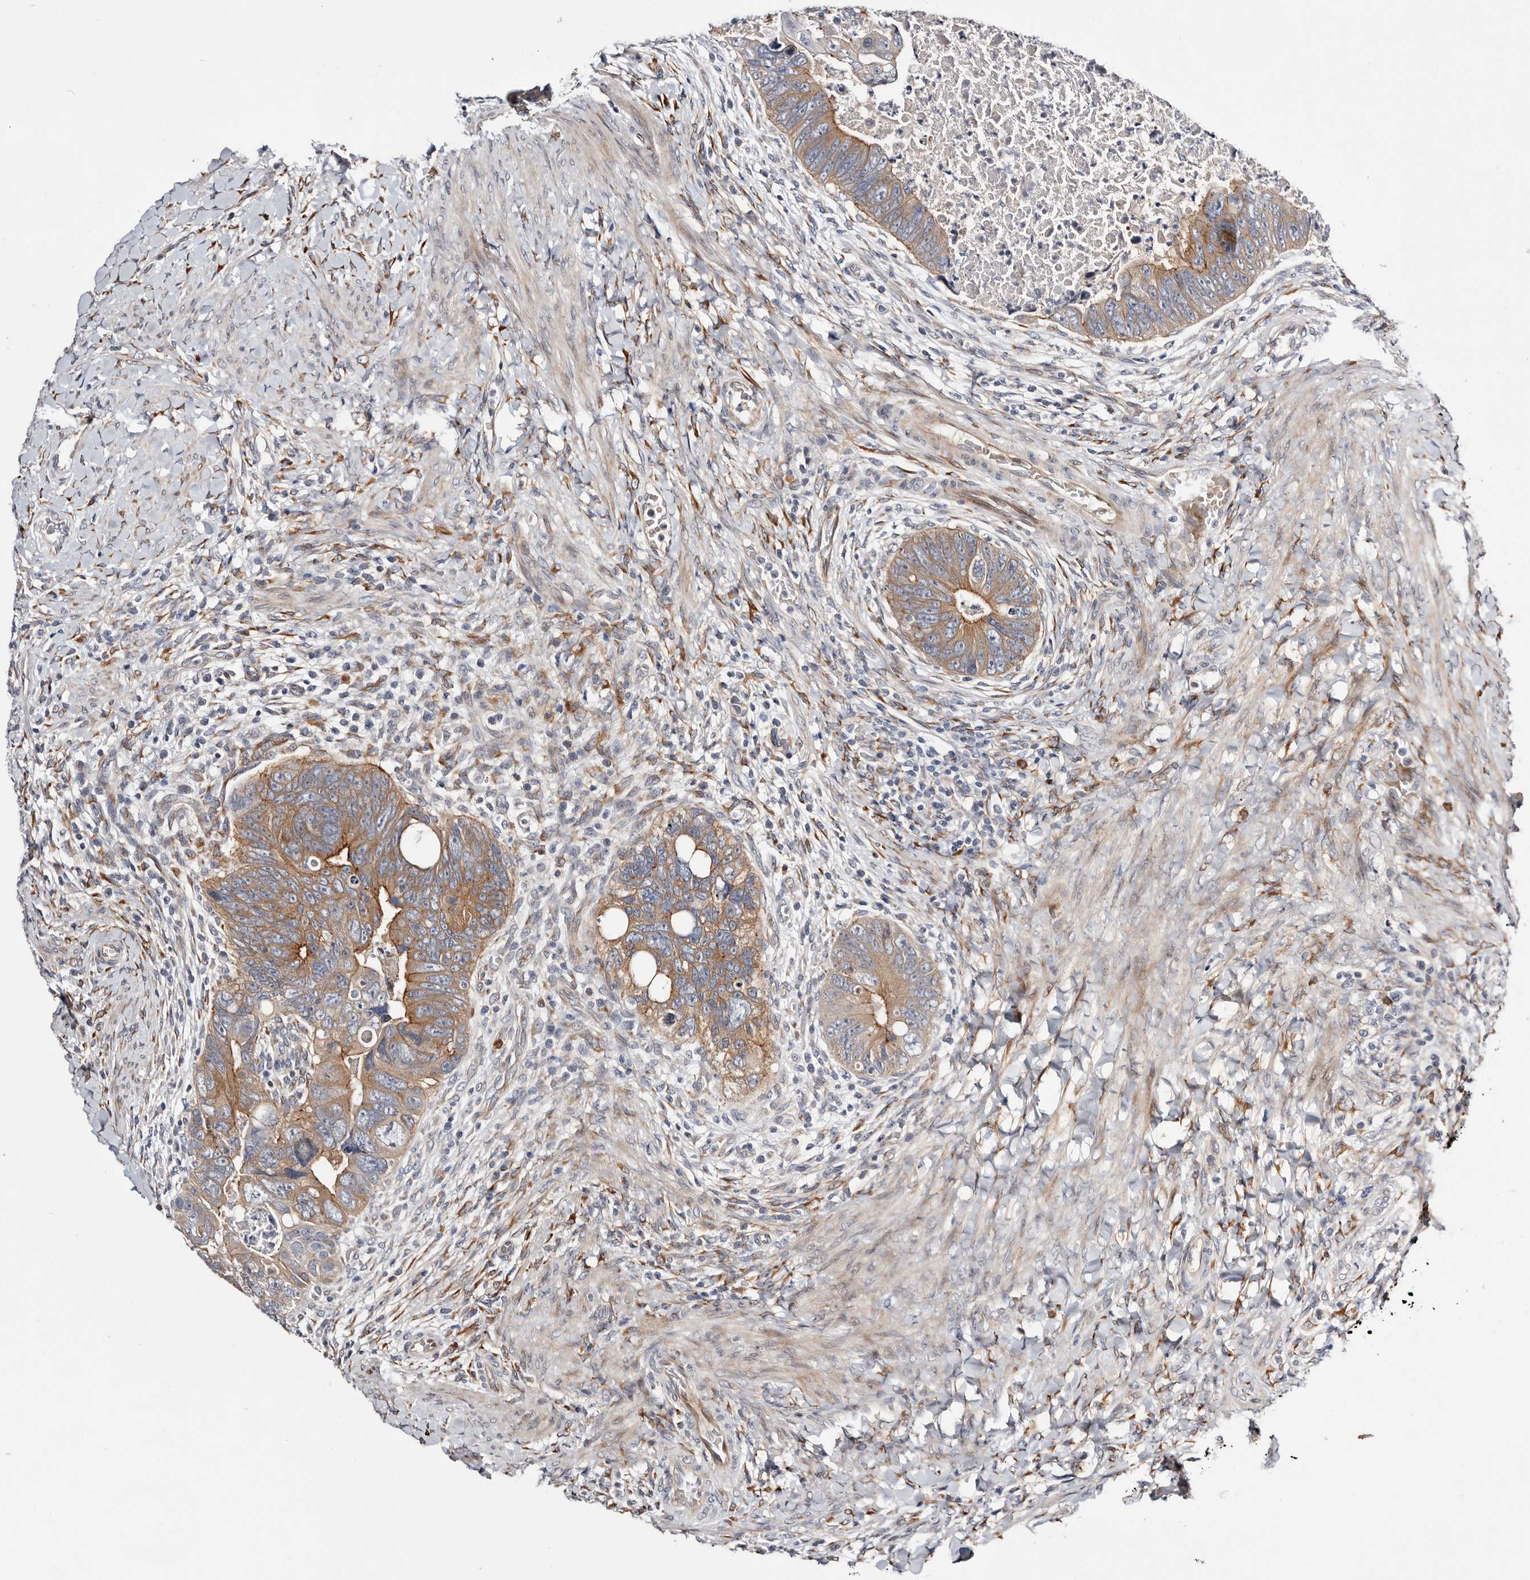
{"staining": {"intensity": "moderate", "quantity": "25%-75%", "location": "cytoplasmic/membranous"}, "tissue": "colorectal cancer", "cell_type": "Tumor cells", "image_type": "cancer", "snomed": [{"axis": "morphology", "description": "Adenocarcinoma, NOS"}, {"axis": "topography", "description": "Rectum"}], "caption": "Immunohistochemistry photomicrograph of human colorectal cancer stained for a protein (brown), which reveals medium levels of moderate cytoplasmic/membranous staining in about 25%-75% of tumor cells.", "gene": "USH1C", "patient": {"sex": "male", "age": 59}}